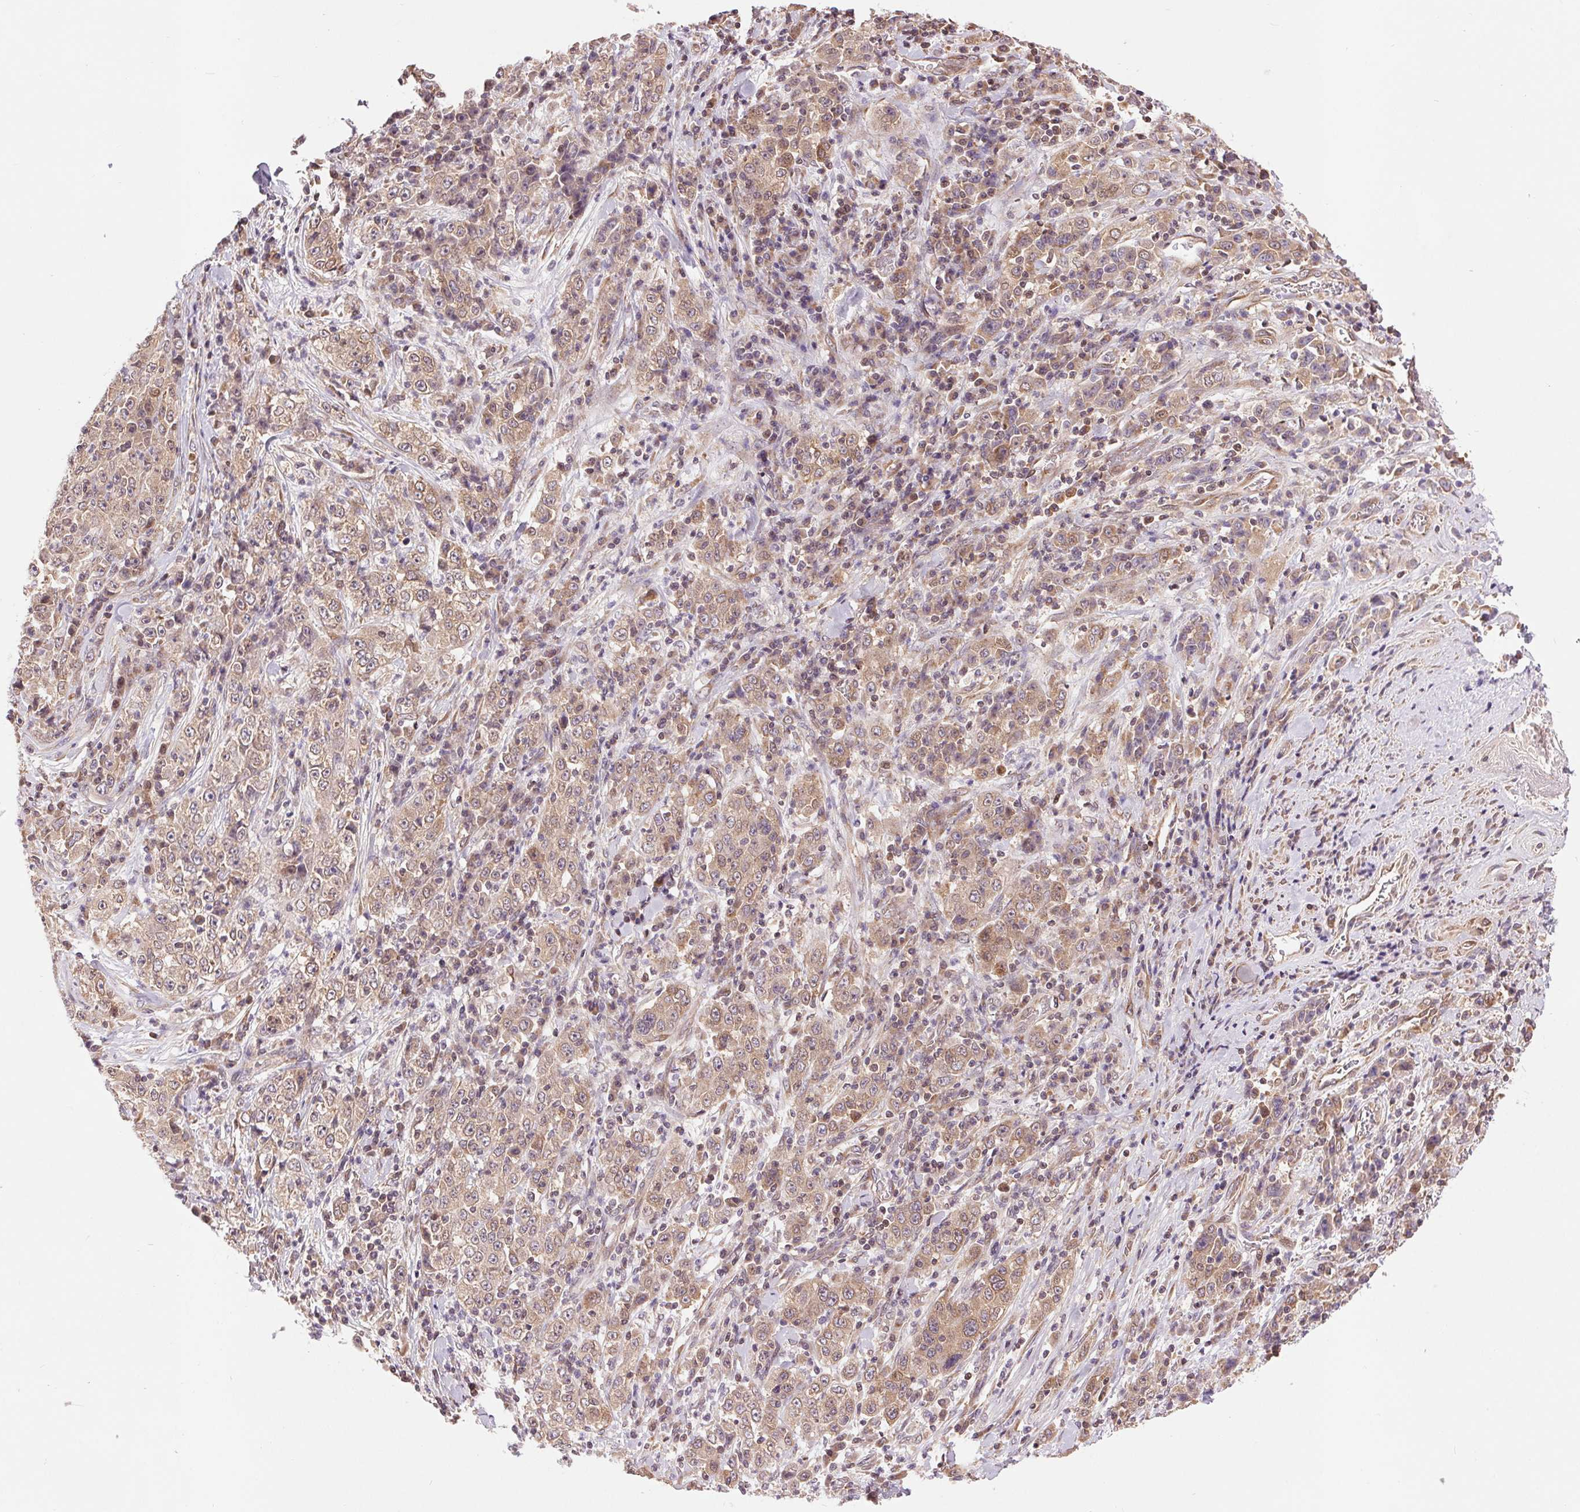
{"staining": {"intensity": "weak", "quantity": ">75%", "location": "cytoplasmic/membranous"}, "tissue": "stomach cancer", "cell_type": "Tumor cells", "image_type": "cancer", "snomed": [{"axis": "morphology", "description": "Normal tissue, NOS"}, {"axis": "morphology", "description": "Adenocarcinoma, NOS"}, {"axis": "topography", "description": "Stomach, upper"}, {"axis": "topography", "description": "Stomach"}], "caption": "Immunohistochemistry (IHC) of human stomach adenocarcinoma exhibits low levels of weak cytoplasmic/membranous expression in approximately >75% of tumor cells. (Brightfield microscopy of DAB IHC at high magnification).", "gene": "BTF3L4", "patient": {"sex": "male", "age": 59}}